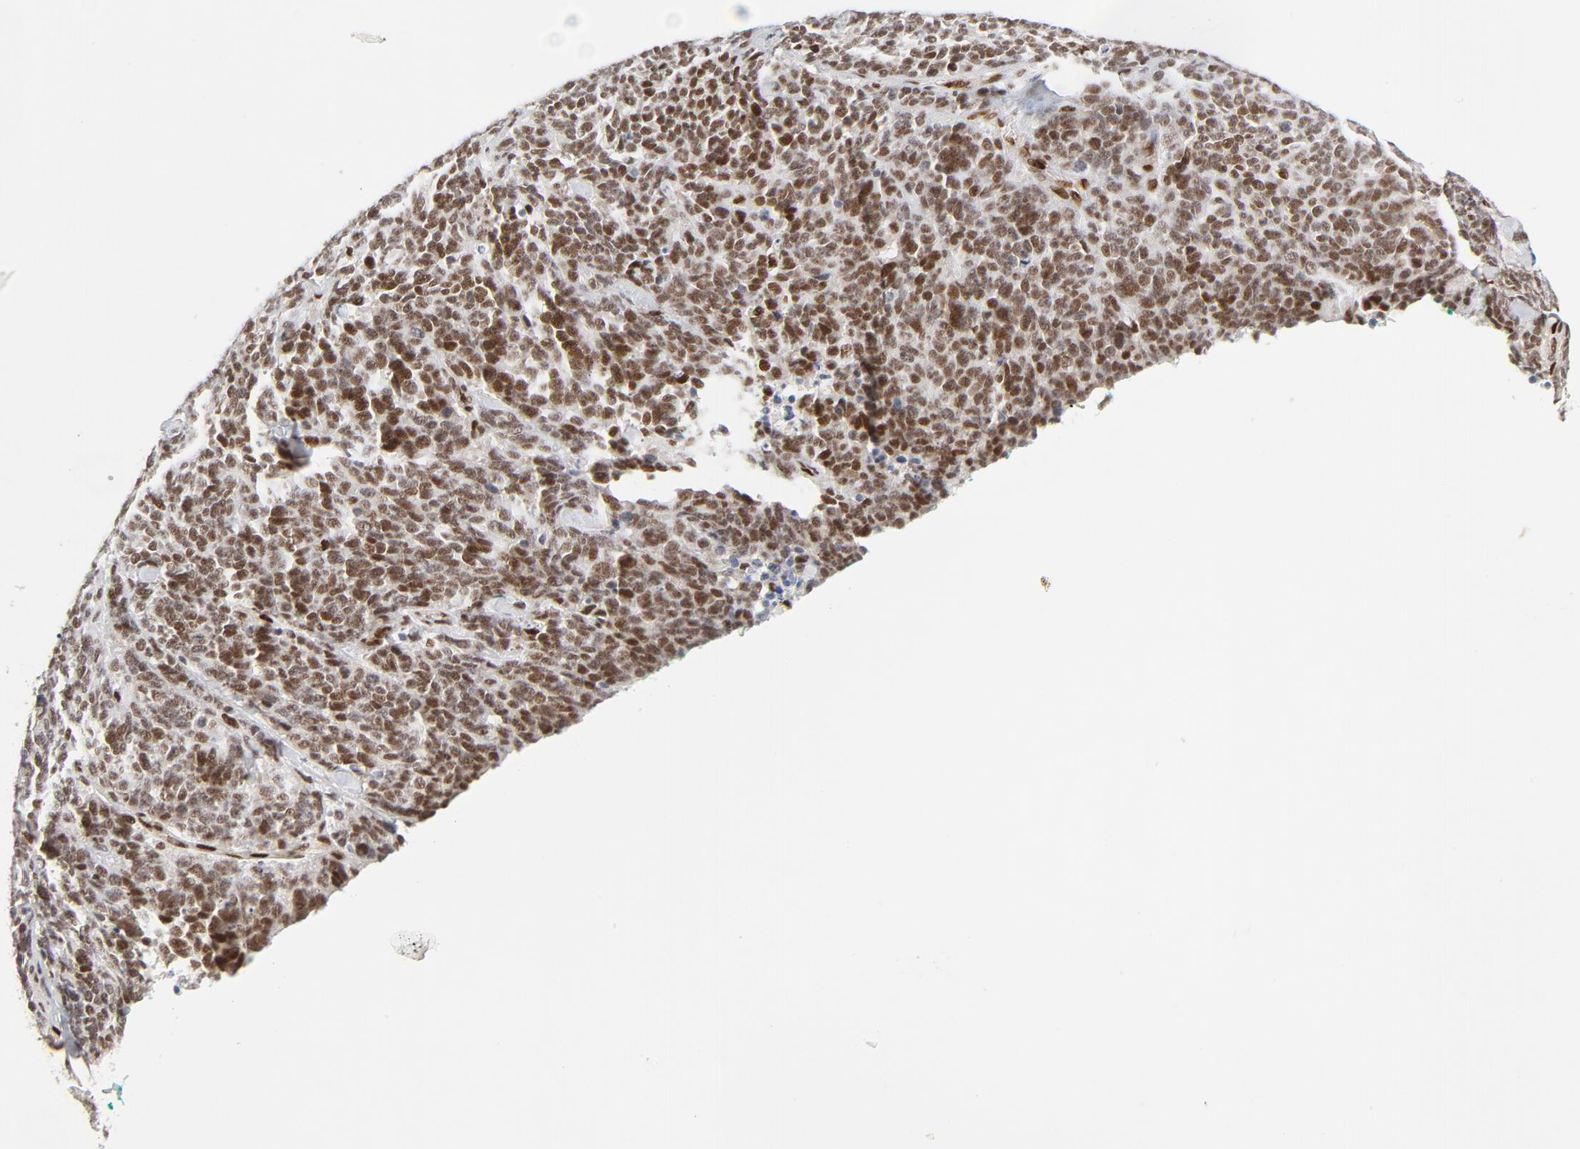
{"staining": {"intensity": "moderate", "quantity": ">75%", "location": "nuclear"}, "tissue": "lung cancer", "cell_type": "Tumor cells", "image_type": "cancer", "snomed": [{"axis": "morphology", "description": "Neoplasm, malignant, NOS"}, {"axis": "topography", "description": "Lung"}], "caption": "DAB immunohistochemical staining of human lung cancer (neoplasm (malignant)) displays moderate nuclear protein positivity in about >75% of tumor cells. Nuclei are stained in blue.", "gene": "MEF2A", "patient": {"sex": "female", "age": 58}}